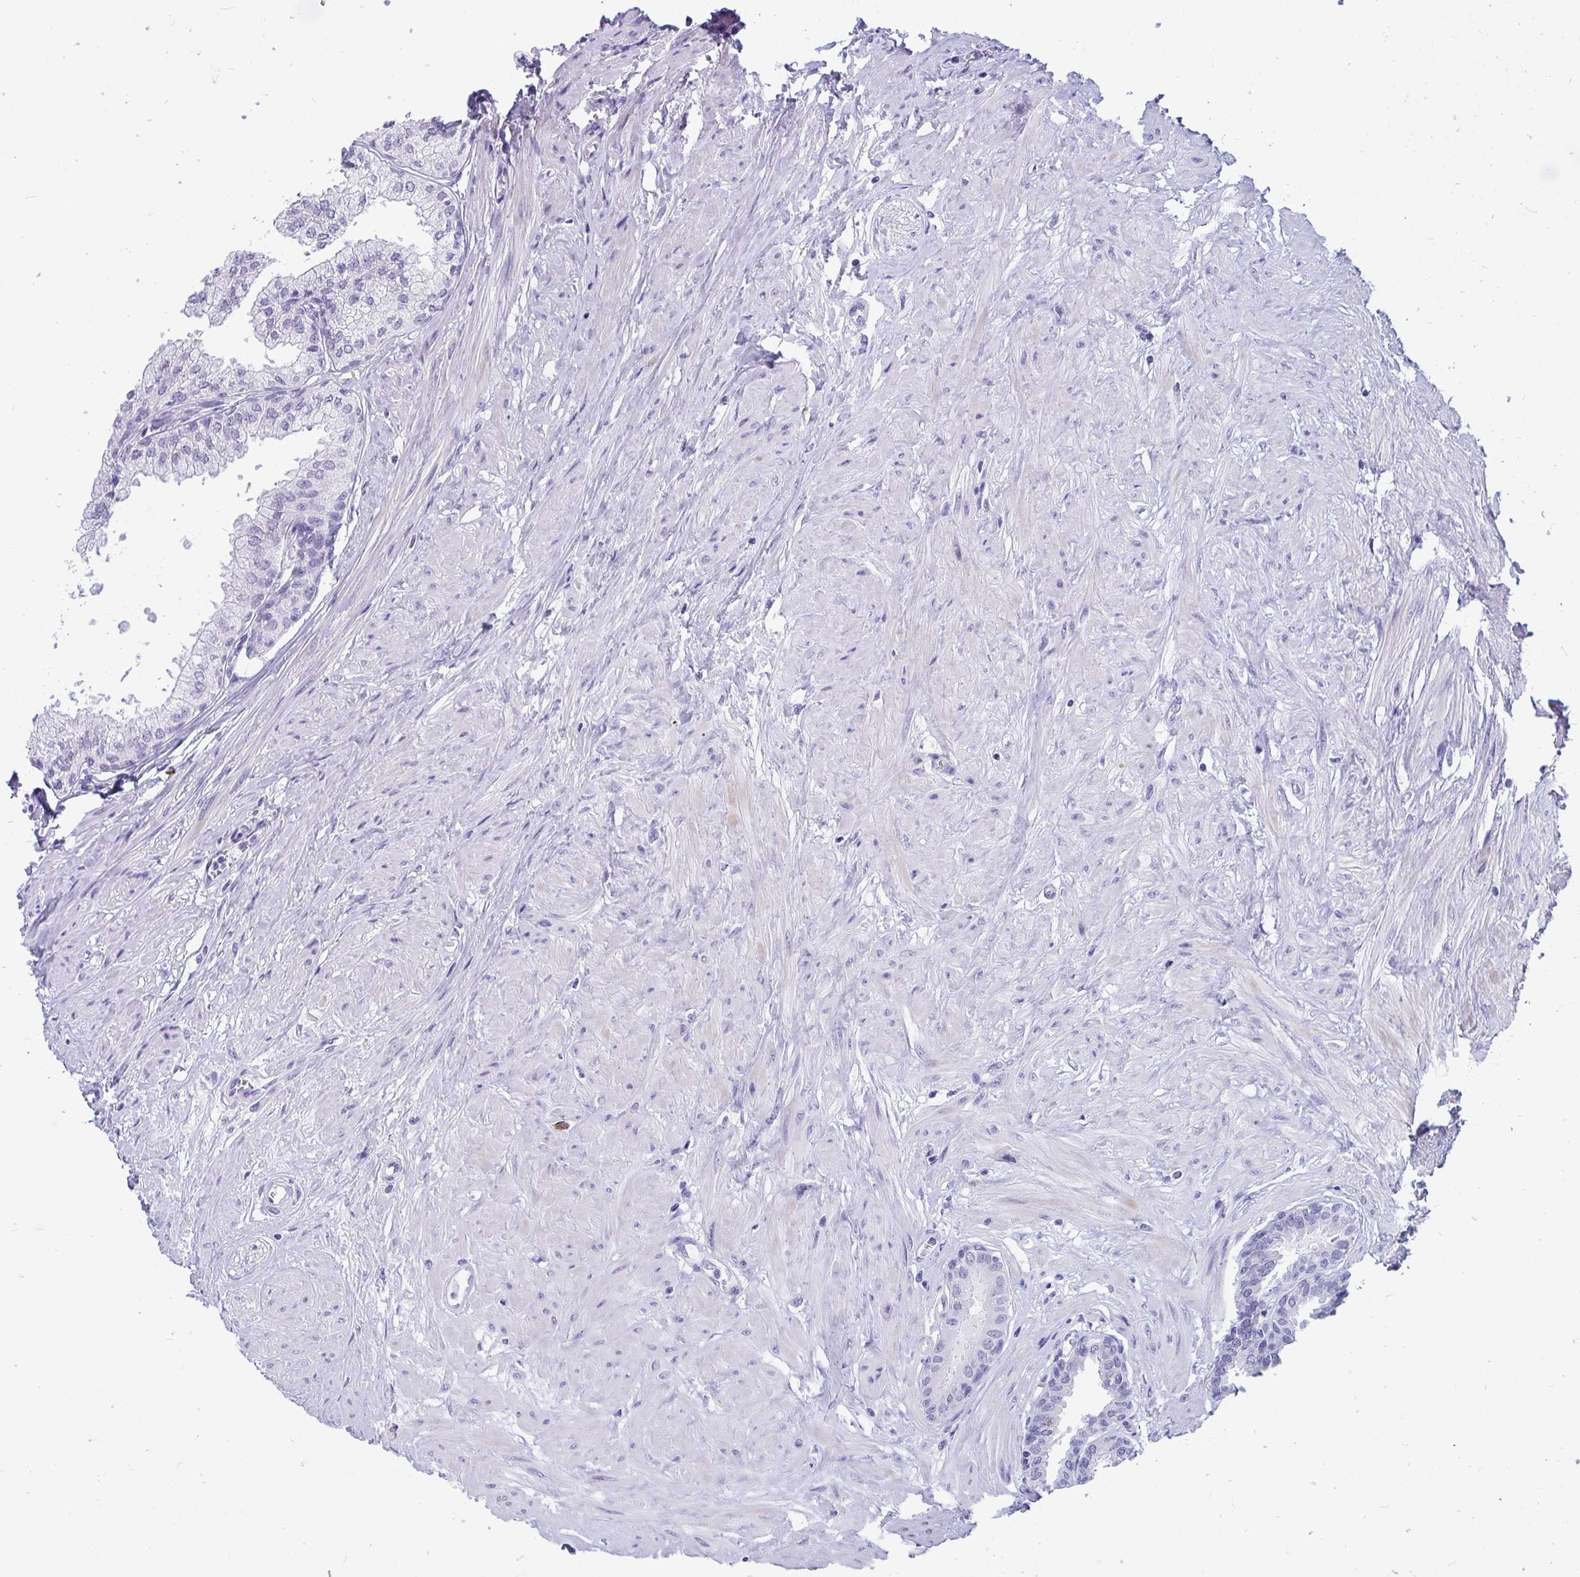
{"staining": {"intensity": "negative", "quantity": "none", "location": "none"}, "tissue": "seminal vesicle", "cell_type": "Glandular cells", "image_type": "normal", "snomed": [{"axis": "morphology", "description": "Normal tissue, NOS"}, {"axis": "topography", "description": "Prostate"}, {"axis": "topography", "description": "Seminal veicle"}], "caption": "Immunohistochemistry image of unremarkable seminal vesicle: human seminal vesicle stained with DAB (3,3'-diaminobenzidine) shows no significant protein expression in glandular cells. (Brightfield microscopy of DAB (3,3'-diaminobenzidine) IHC at high magnification).", "gene": "TSBP1", "patient": {"sex": "male", "age": 60}}